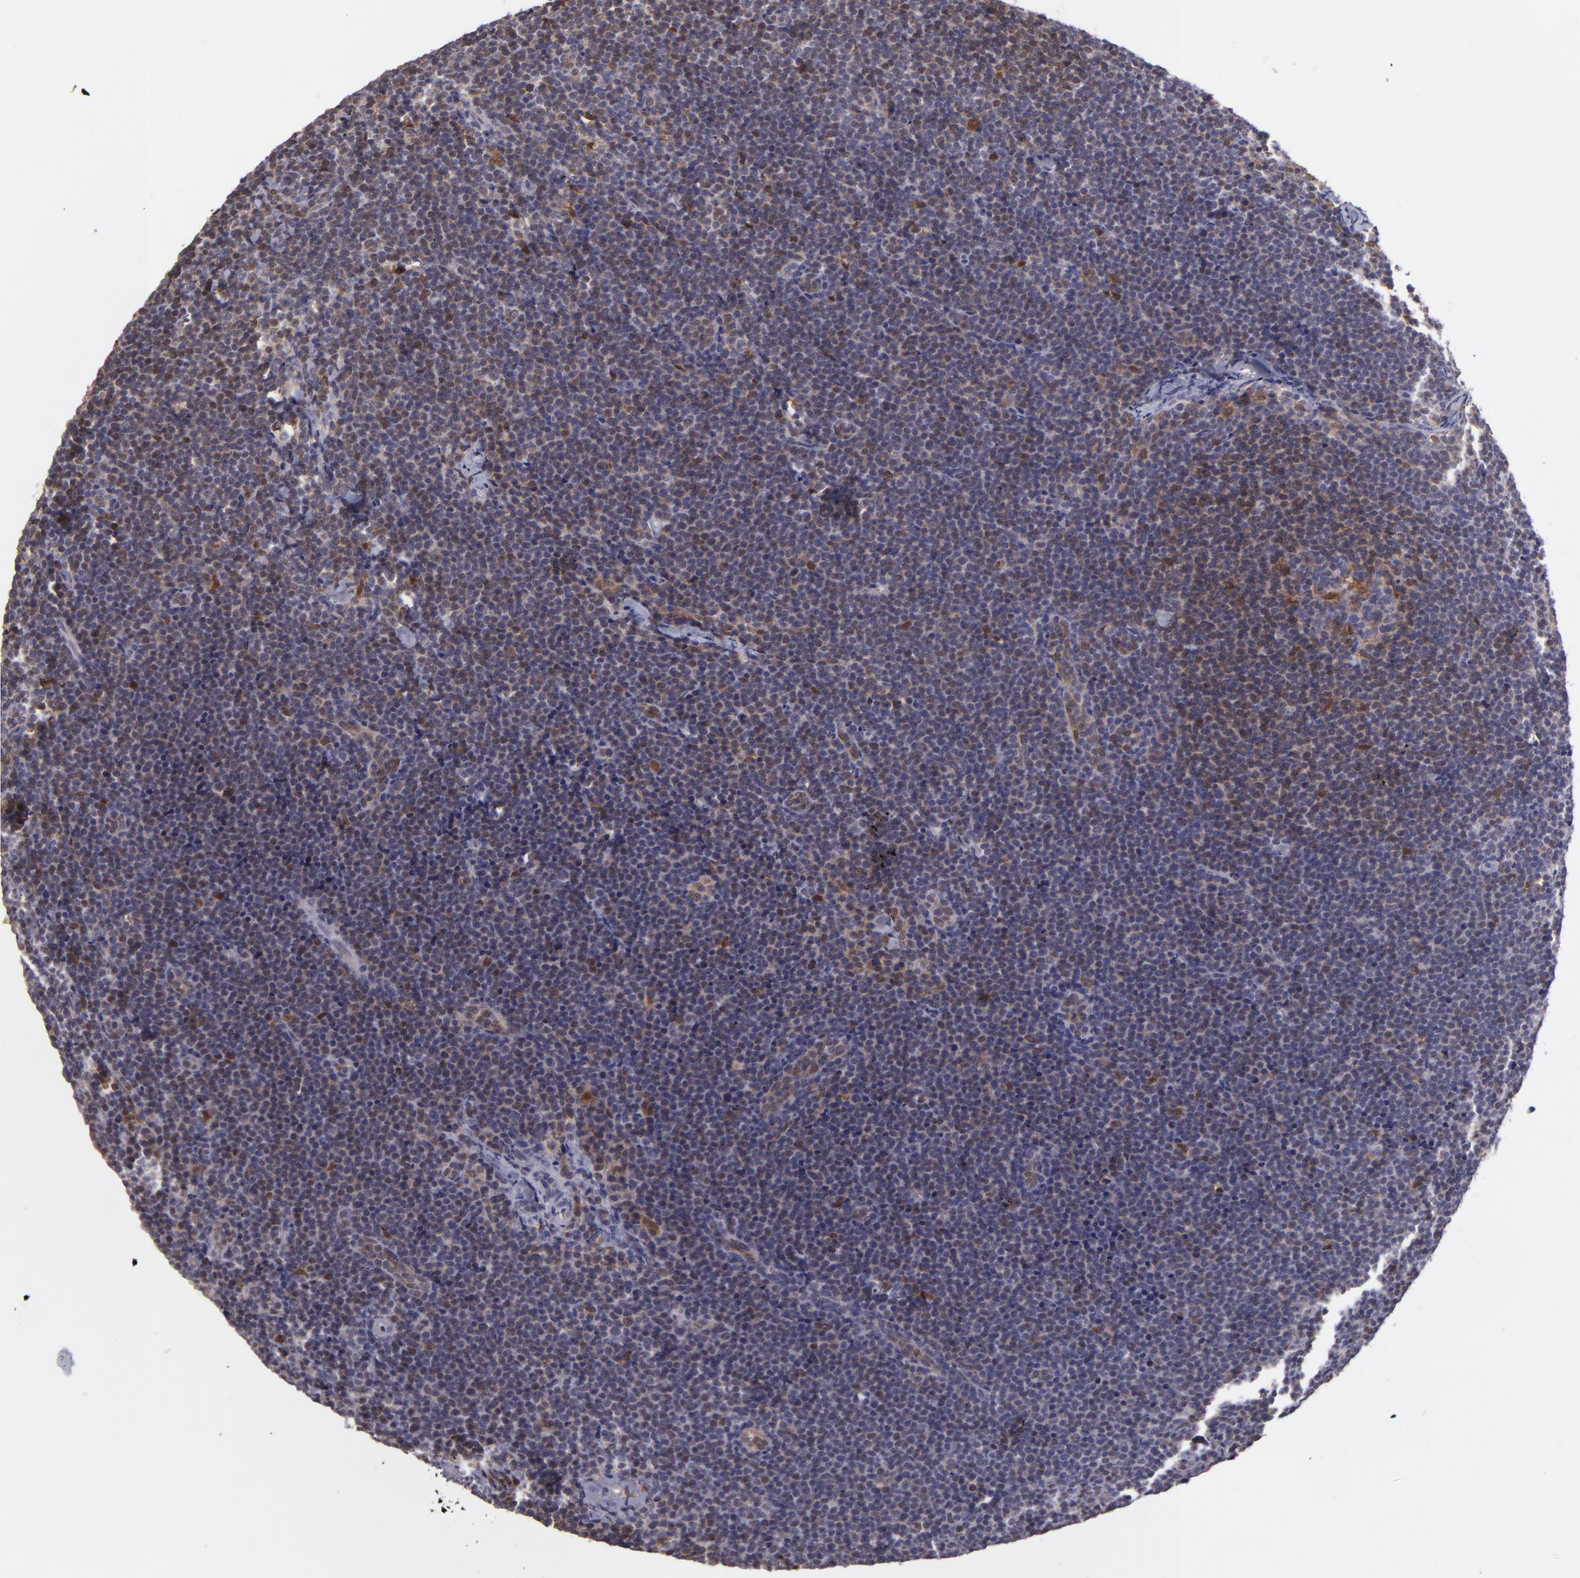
{"staining": {"intensity": "moderate", "quantity": "<25%", "location": "cytoplasmic/membranous"}, "tissue": "lymphoma", "cell_type": "Tumor cells", "image_type": "cancer", "snomed": [{"axis": "morphology", "description": "Malignant lymphoma, non-Hodgkin's type, High grade"}, {"axis": "topography", "description": "Lymph node"}], "caption": "Approximately <25% of tumor cells in high-grade malignant lymphoma, non-Hodgkin's type show moderate cytoplasmic/membranous protein positivity as visualized by brown immunohistochemical staining.", "gene": "FHIT", "patient": {"sex": "female", "age": 58}}